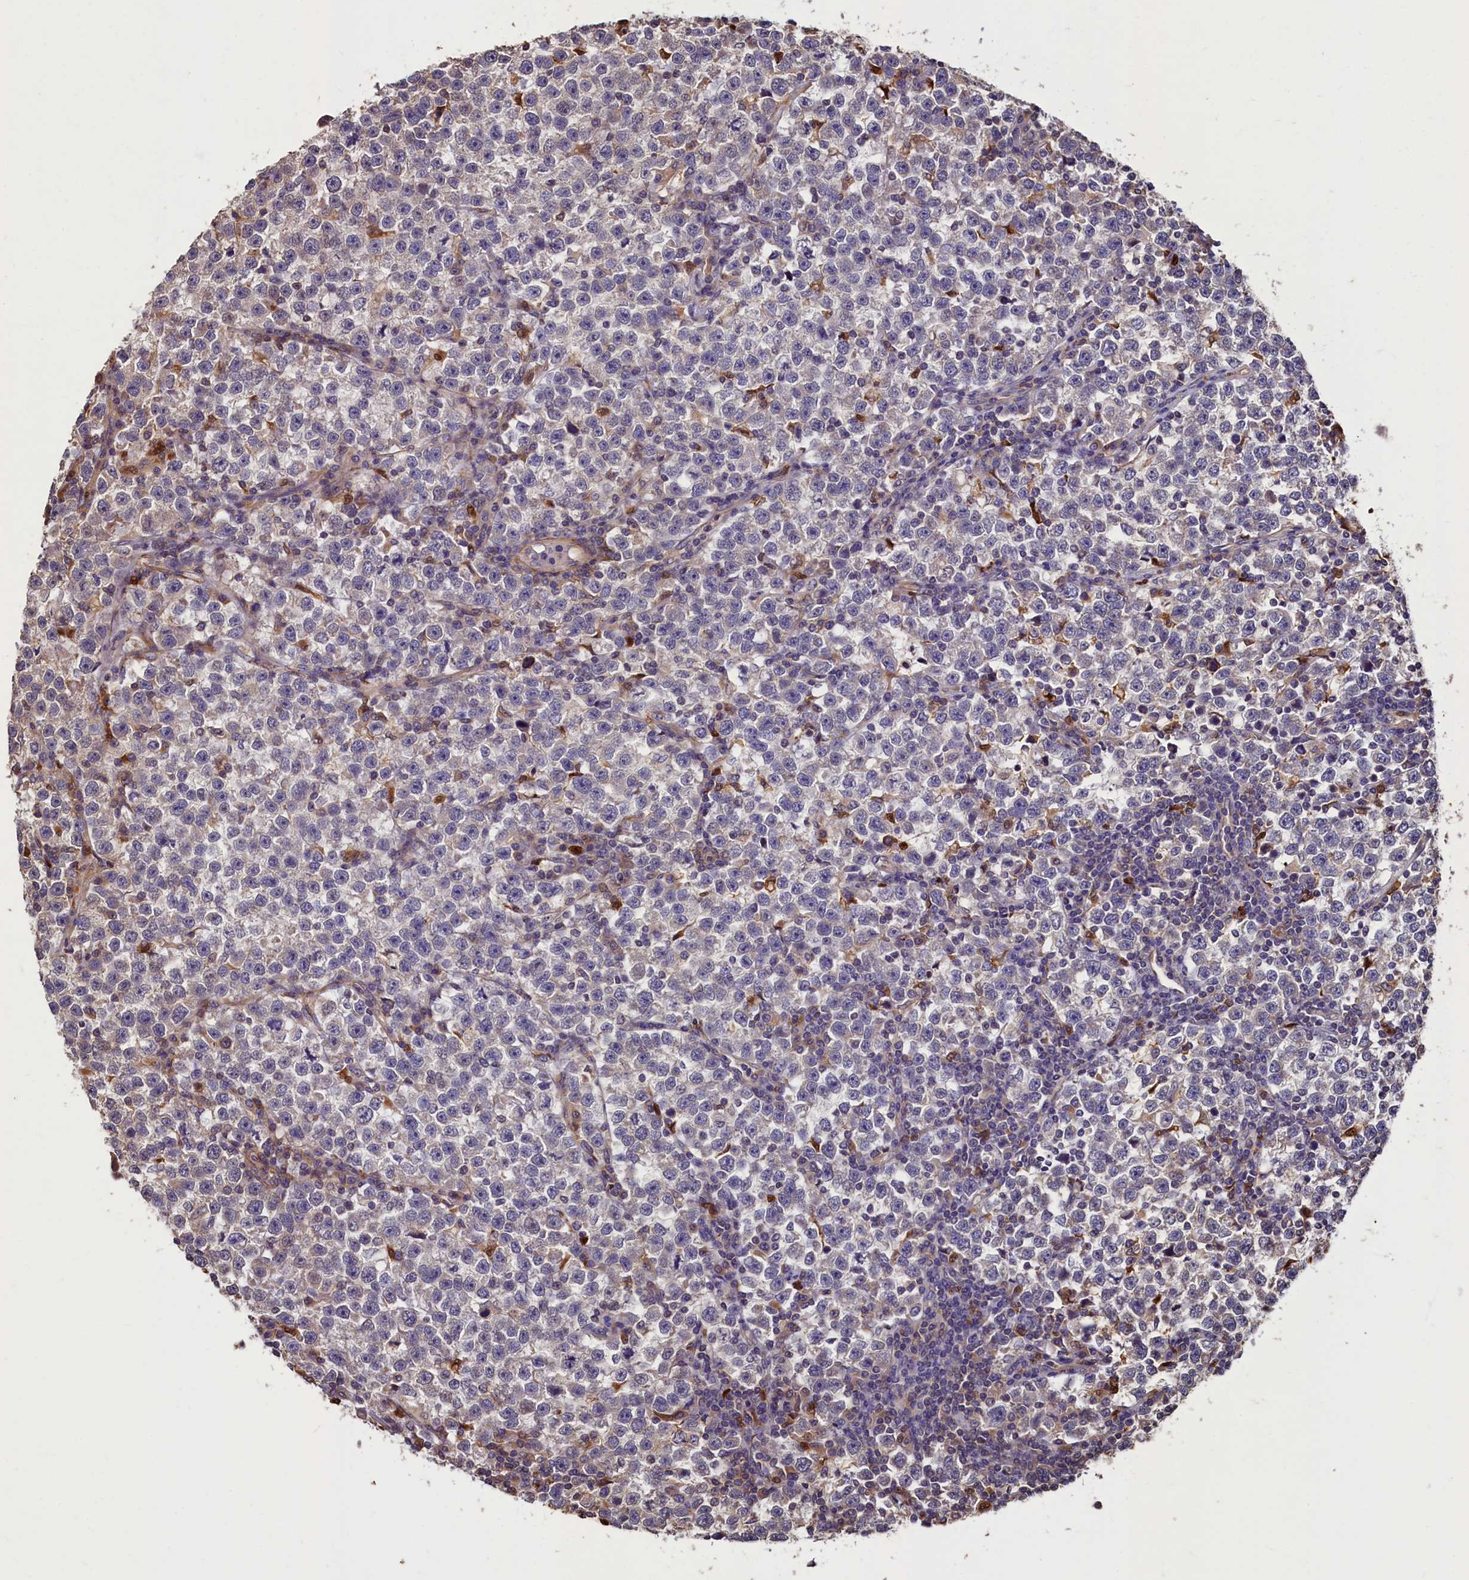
{"staining": {"intensity": "weak", "quantity": "<25%", "location": "cytoplasmic/membranous"}, "tissue": "testis cancer", "cell_type": "Tumor cells", "image_type": "cancer", "snomed": [{"axis": "morphology", "description": "Normal tissue, NOS"}, {"axis": "morphology", "description": "Seminoma, NOS"}, {"axis": "topography", "description": "Testis"}], "caption": "The immunohistochemistry image has no significant positivity in tumor cells of seminoma (testis) tissue.", "gene": "CCDC102B", "patient": {"sex": "male", "age": 43}}